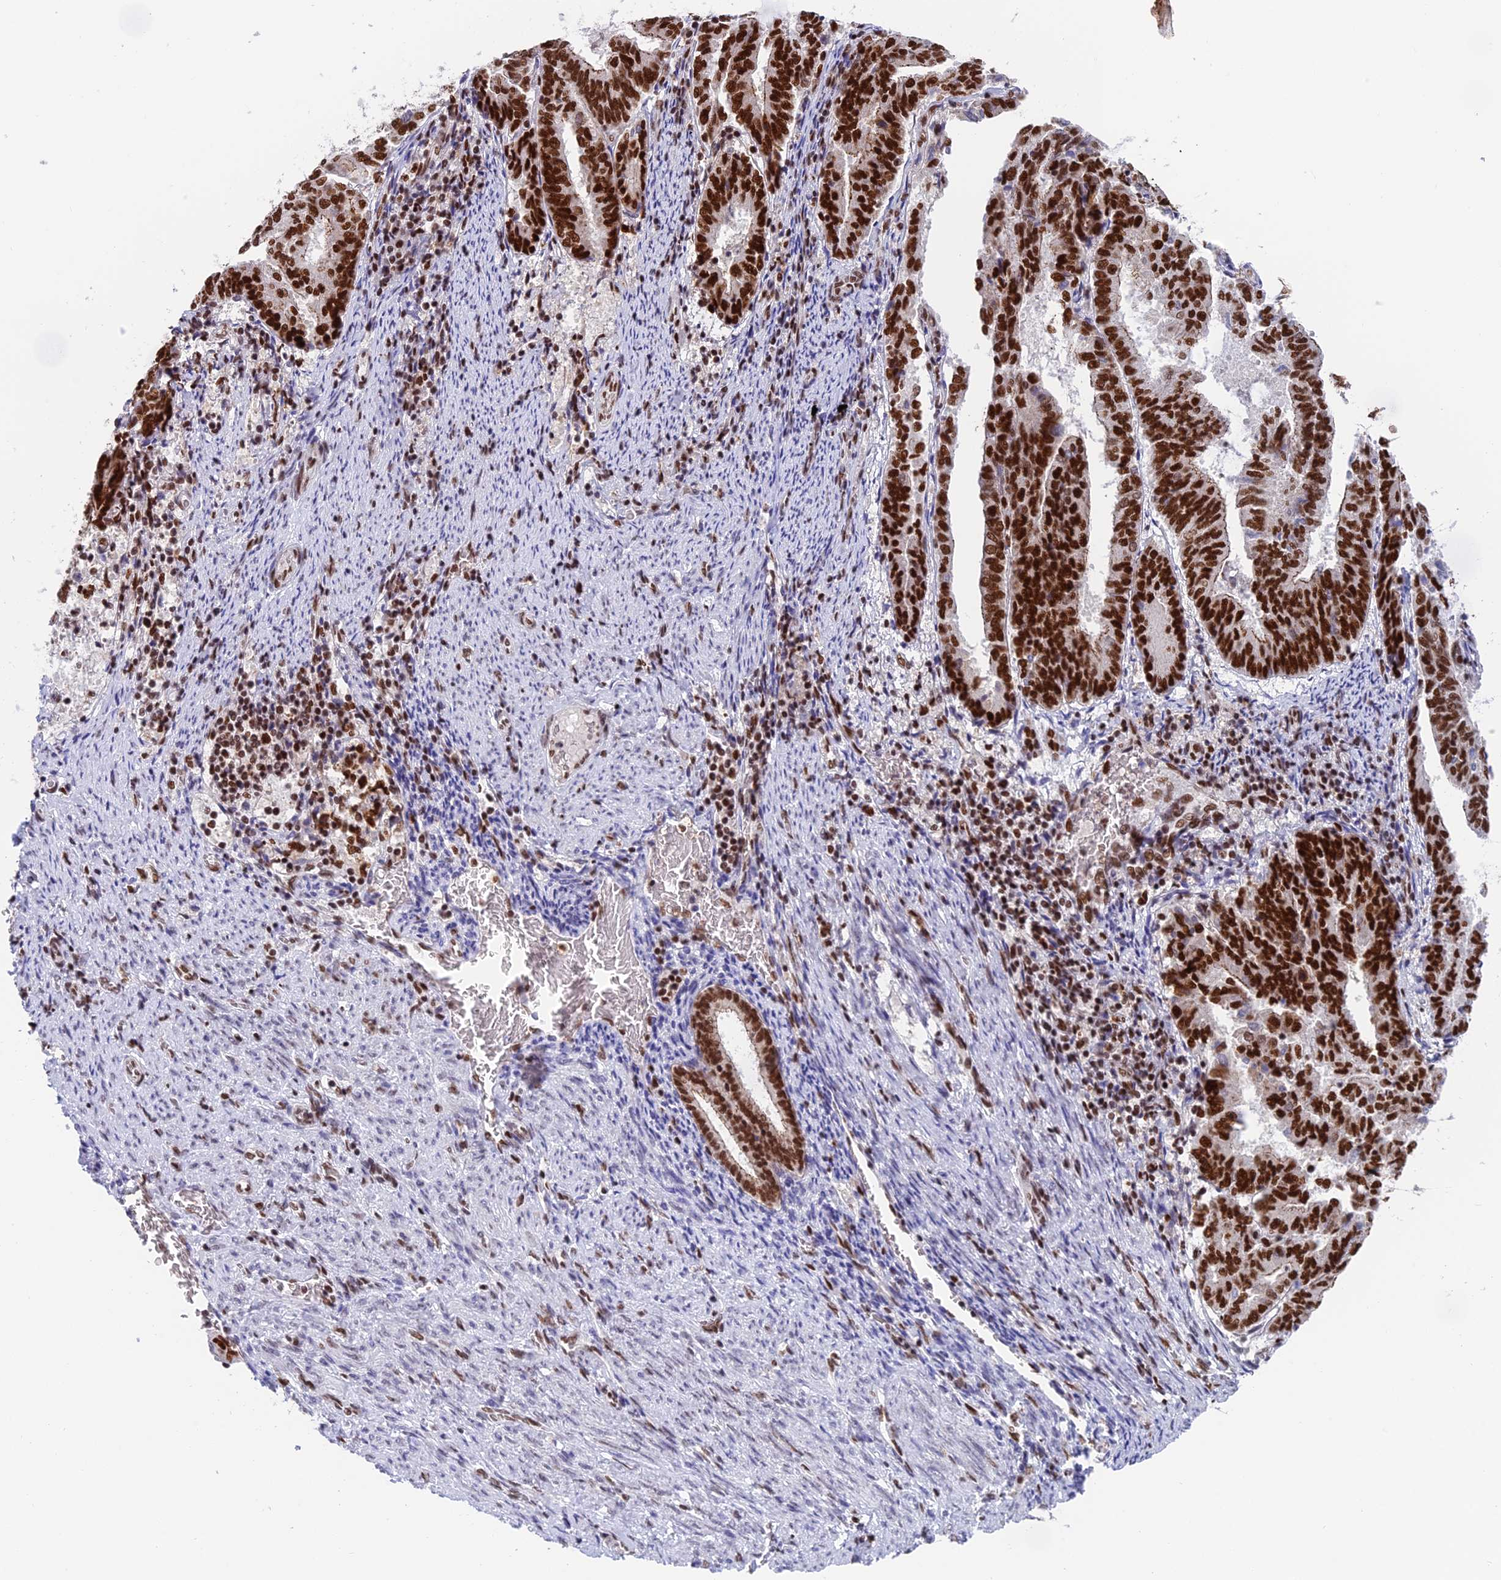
{"staining": {"intensity": "strong", "quantity": ">75%", "location": "nuclear"}, "tissue": "endometrial cancer", "cell_type": "Tumor cells", "image_type": "cancer", "snomed": [{"axis": "morphology", "description": "Adenocarcinoma, NOS"}, {"axis": "topography", "description": "Endometrium"}], "caption": "Brown immunohistochemical staining in human endometrial cancer (adenocarcinoma) displays strong nuclear positivity in about >75% of tumor cells.", "gene": "EEF1AKMT3", "patient": {"sex": "female", "age": 80}}